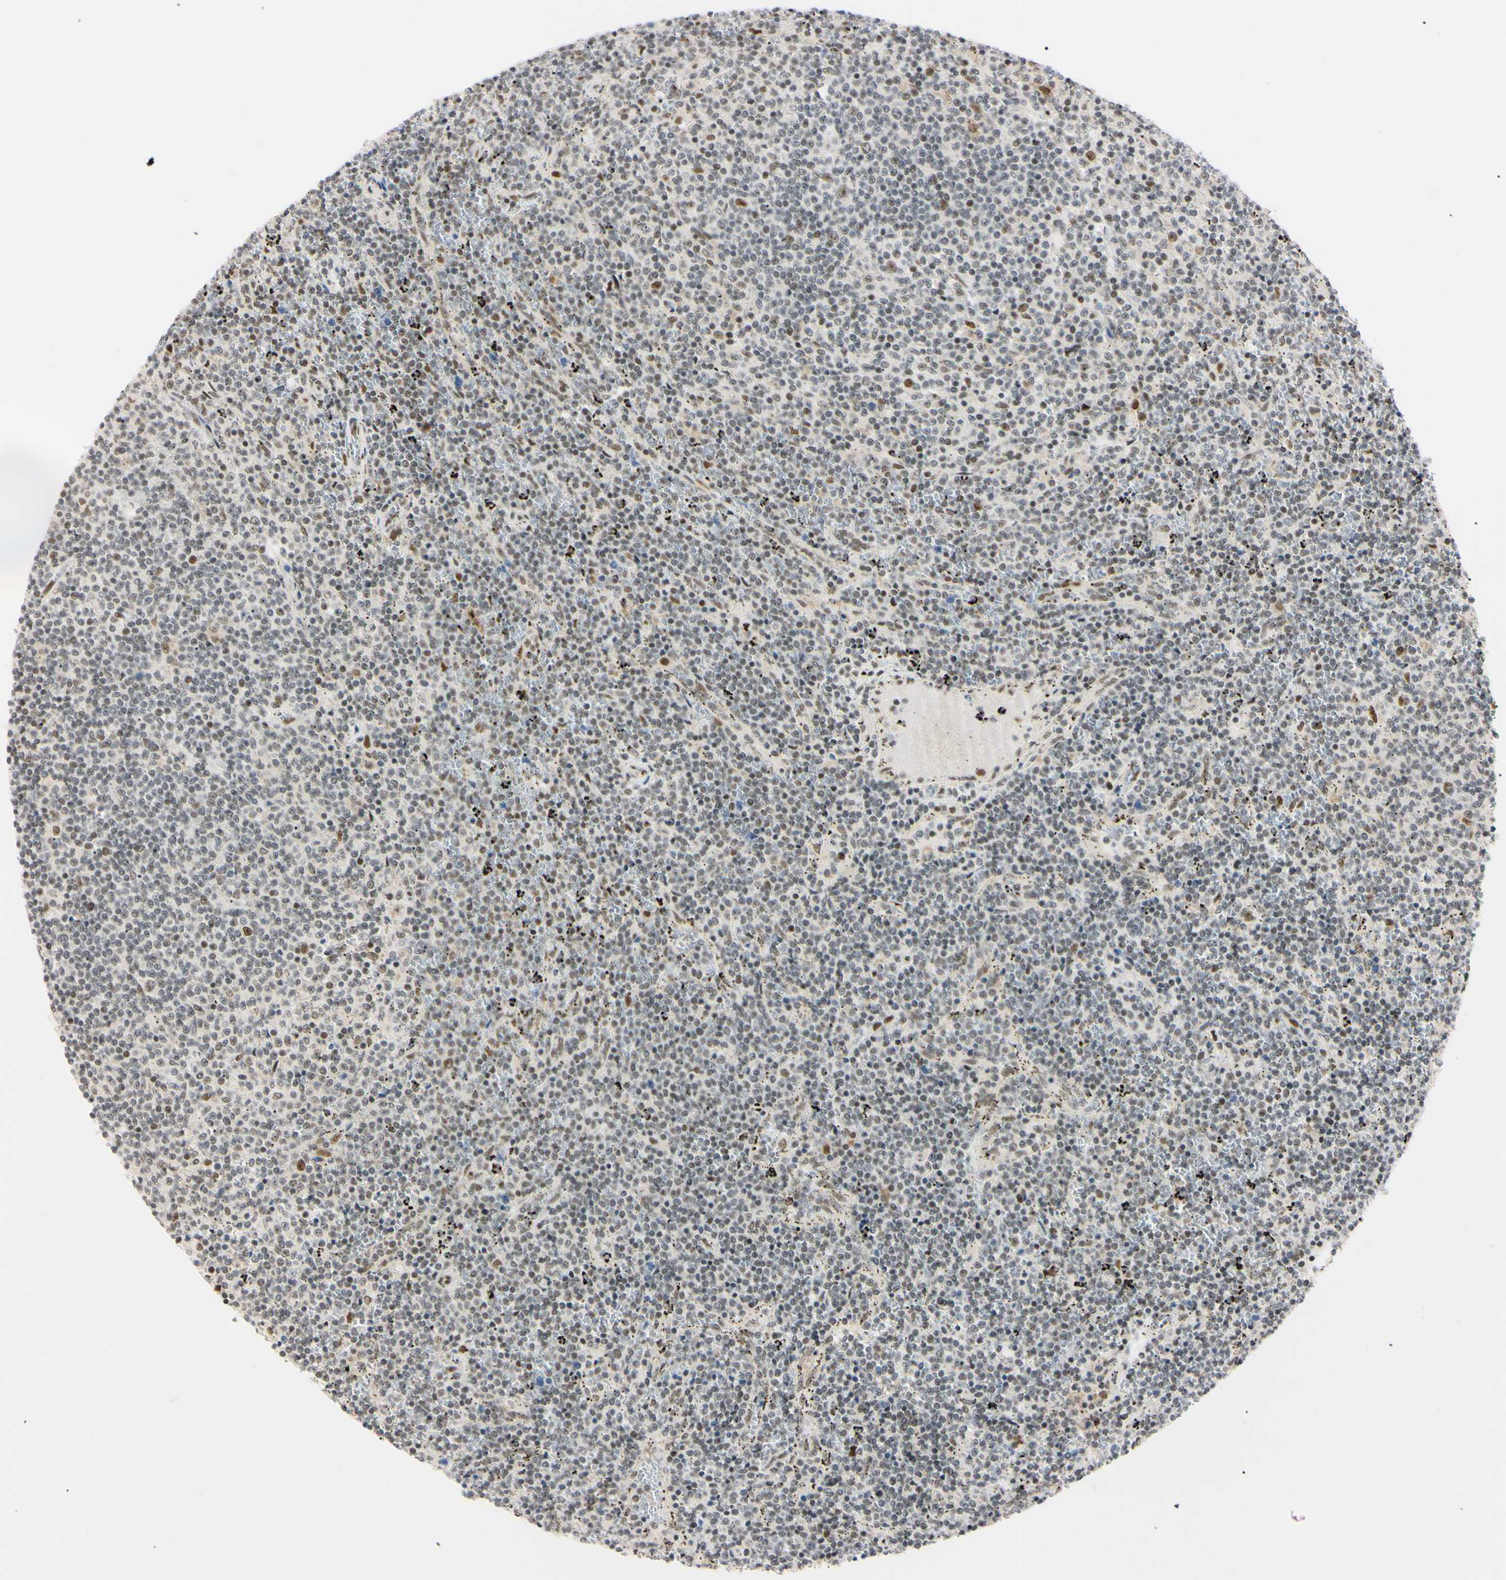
{"staining": {"intensity": "weak", "quantity": "25%-75%", "location": "nuclear"}, "tissue": "lymphoma", "cell_type": "Tumor cells", "image_type": "cancer", "snomed": [{"axis": "morphology", "description": "Malignant lymphoma, non-Hodgkin's type, Low grade"}, {"axis": "topography", "description": "Spleen"}], "caption": "Immunohistochemical staining of malignant lymphoma, non-Hodgkin's type (low-grade) shows weak nuclear protein expression in approximately 25%-75% of tumor cells.", "gene": "ZNF134", "patient": {"sex": "female", "age": 50}}